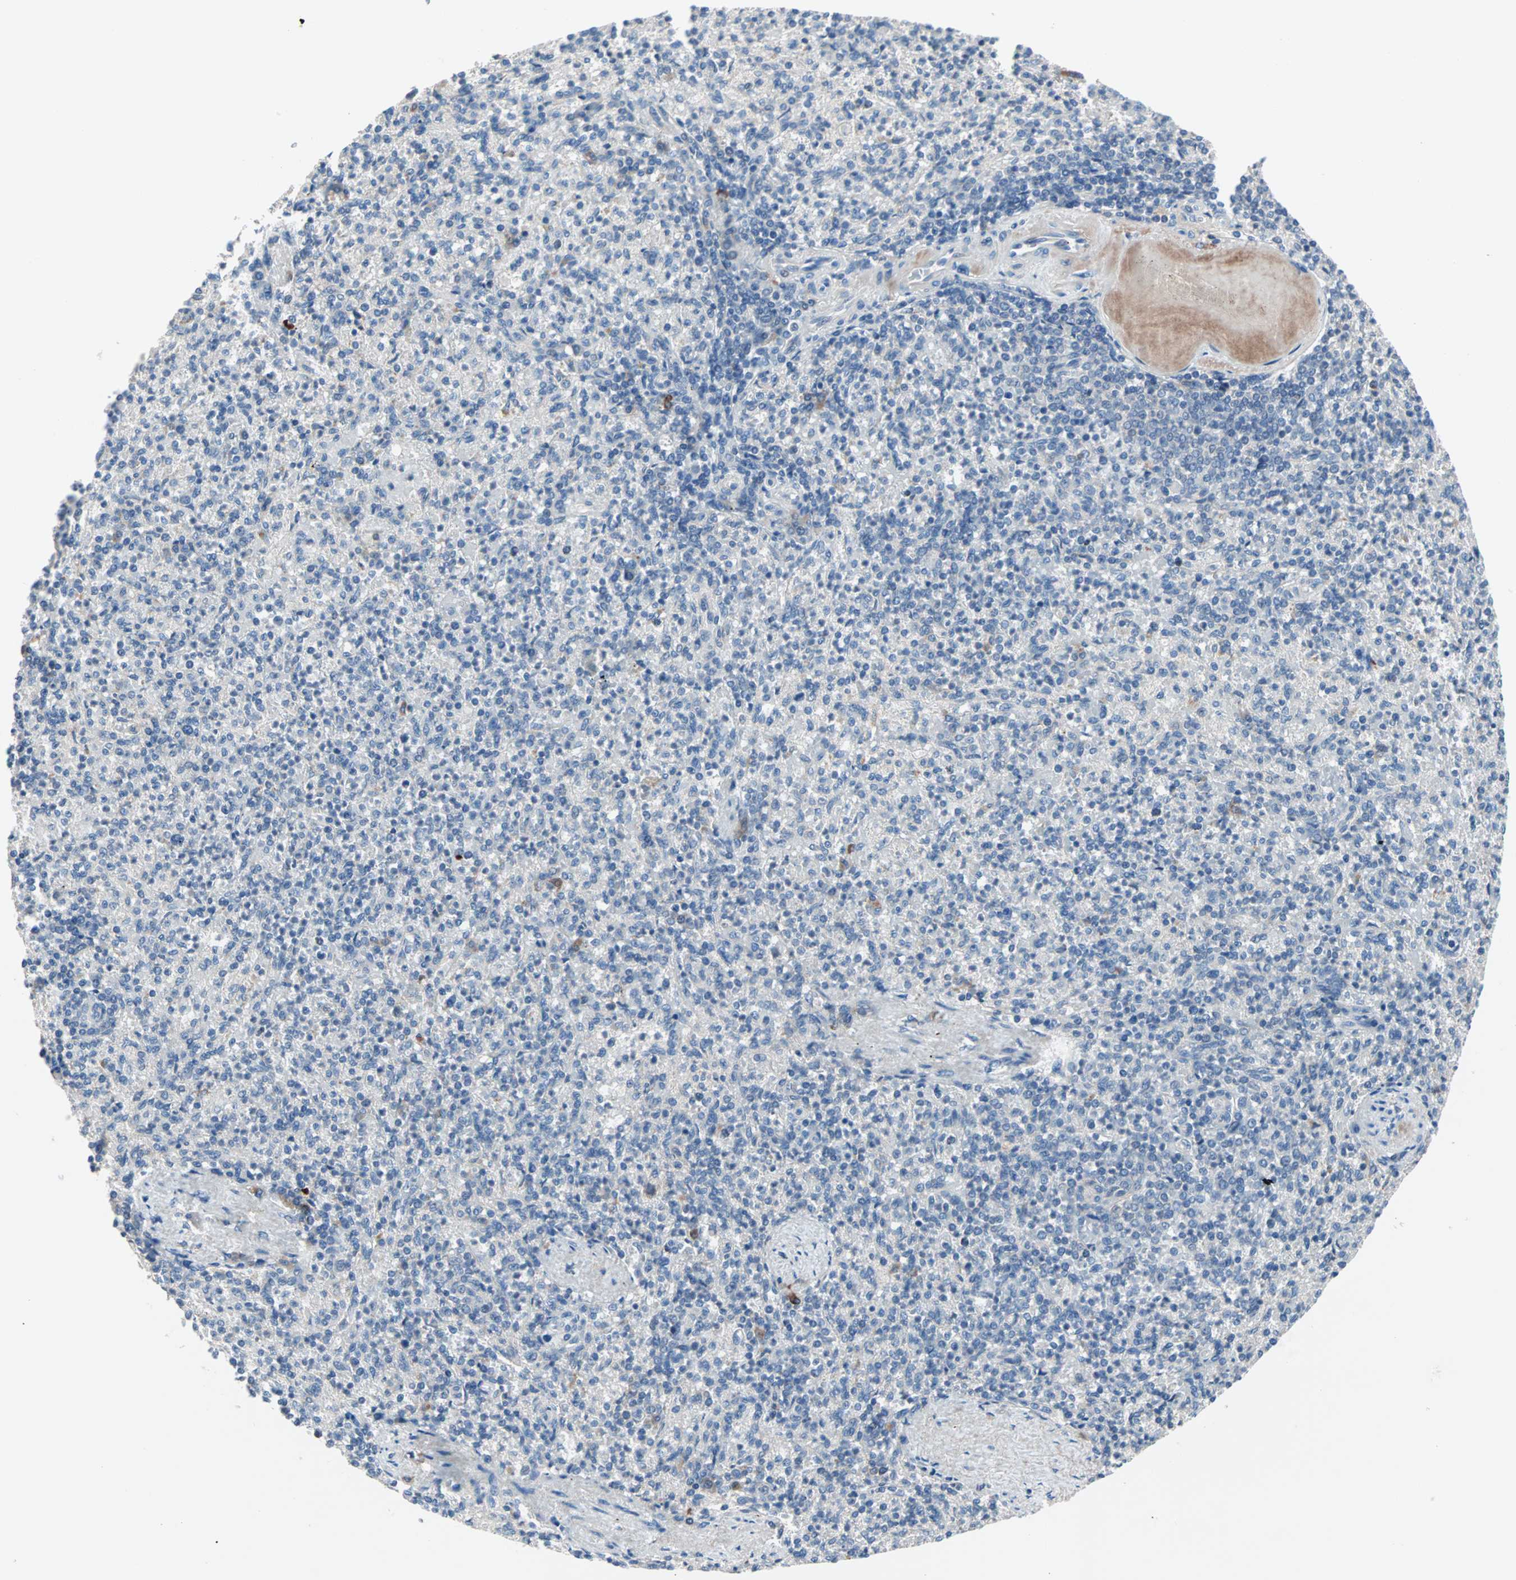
{"staining": {"intensity": "weak", "quantity": "25%-75%", "location": "cytoplasmic/membranous"}, "tissue": "spleen", "cell_type": "Cells in red pulp", "image_type": "normal", "snomed": [{"axis": "morphology", "description": "Normal tissue, NOS"}, {"axis": "topography", "description": "Spleen"}], "caption": "Immunohistochemical staining of normal human spleen exhibits low levels of weak cytoplasmic/membranous positivity in approximately 25%-75% of cells in red pulp. The protein is stained brown, and the nuclei are stained in blue (DAB IHC with brightfield microscopy, high magnification).", "gene": "CAD", "patient": {"sex": "female", "age": 74}}